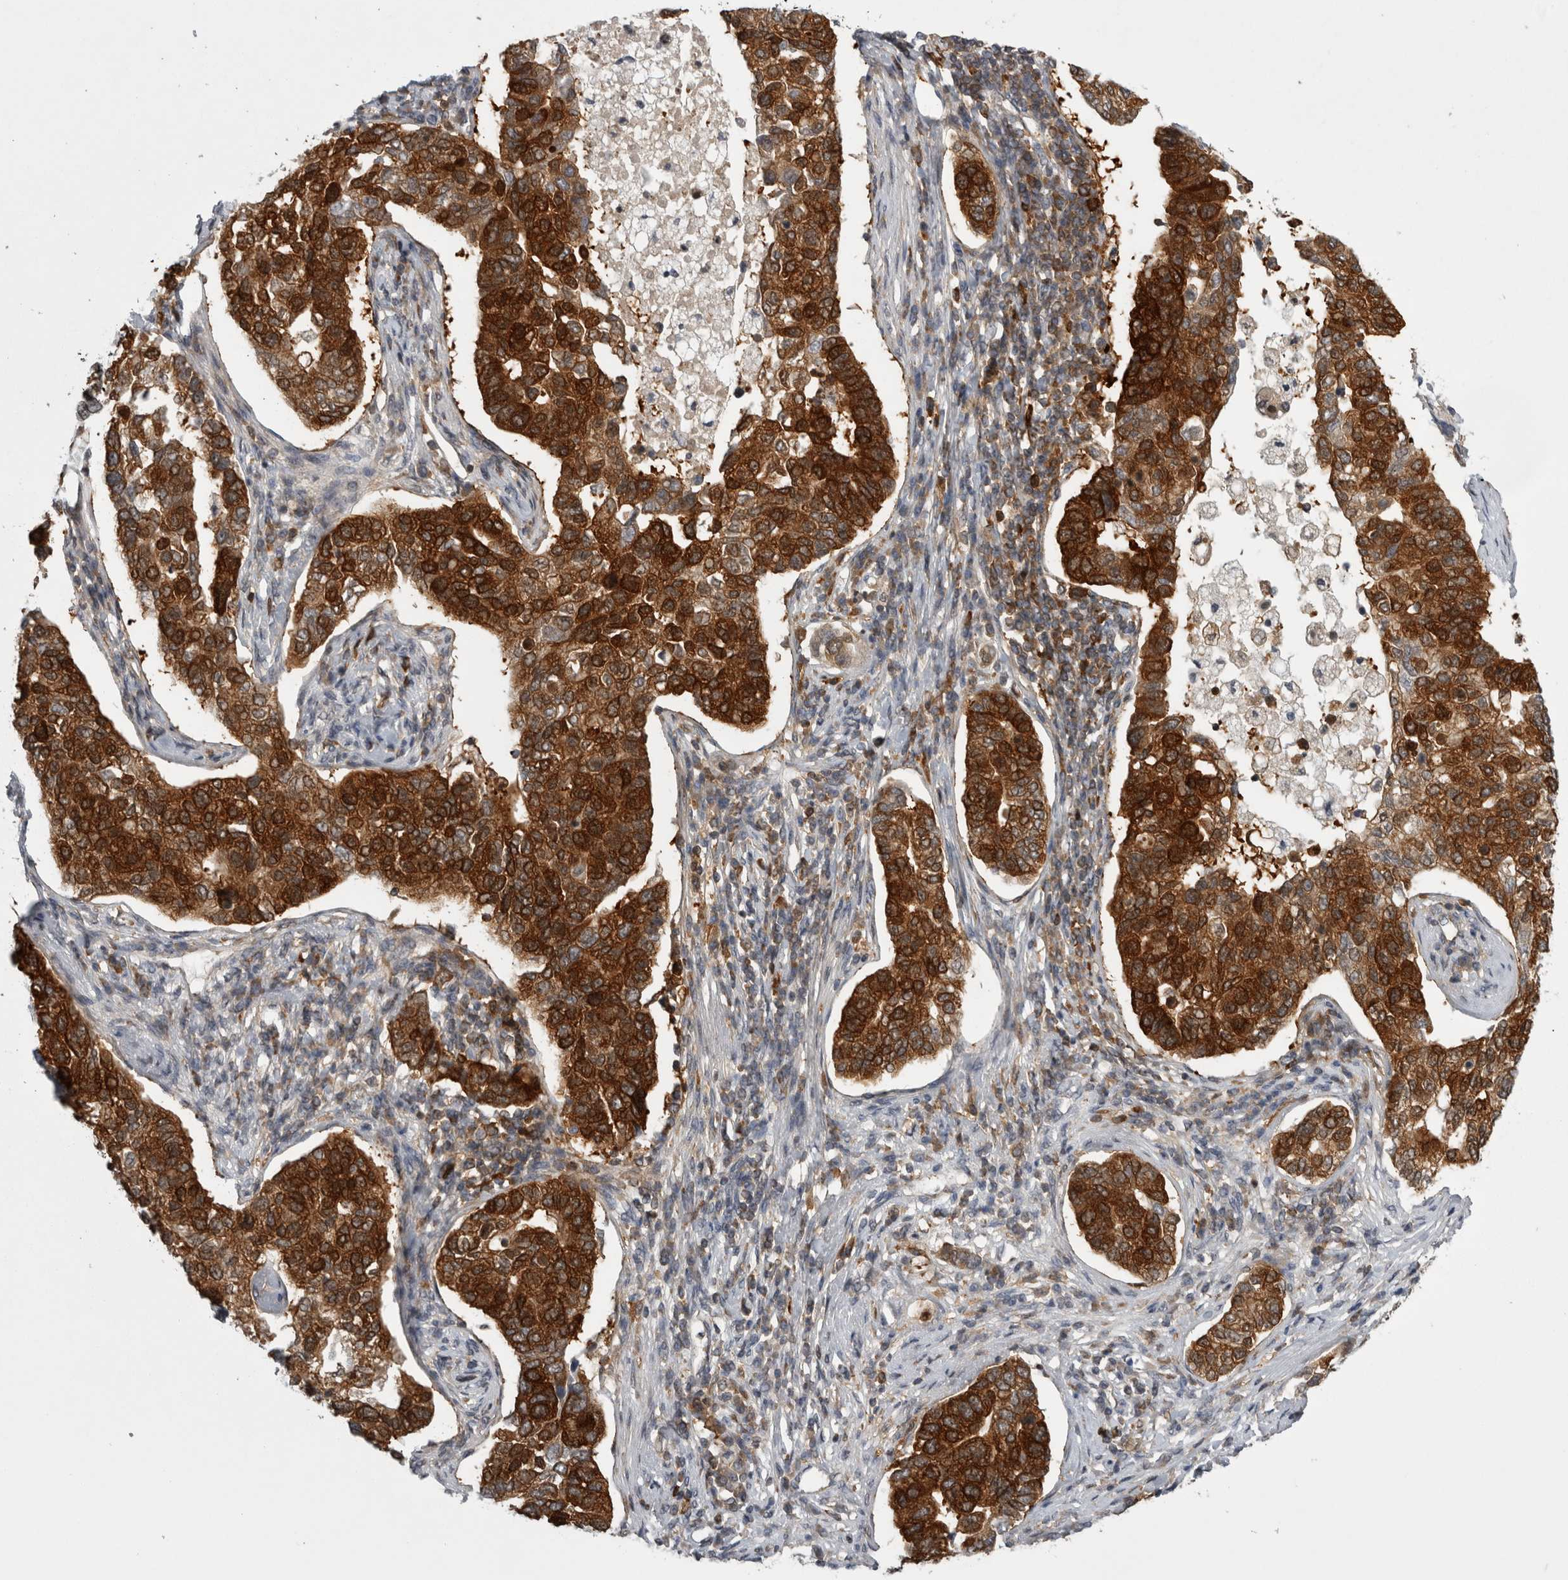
{"staining": {"intensity": "strong", "quantity": ">75%", "location": "cytoplasmic/membranous"}, "tissue": "pancreatic cancer", "cell_type": "Tumor cells", "image_type": "cancer", "snomed": [{"axis": "morphology", "description": "Adenocarcinoma, NOS"}, {"axis": "topography", "description": "Pancreas"}], "caption": "Protein staining displays strong cytoplasmic/membranous expression in approximately >75% of tumor cells in pancreatic adenocarcinoma.", "gene": "CACYBP", "patient": {"sex": "female", "age": 61}}